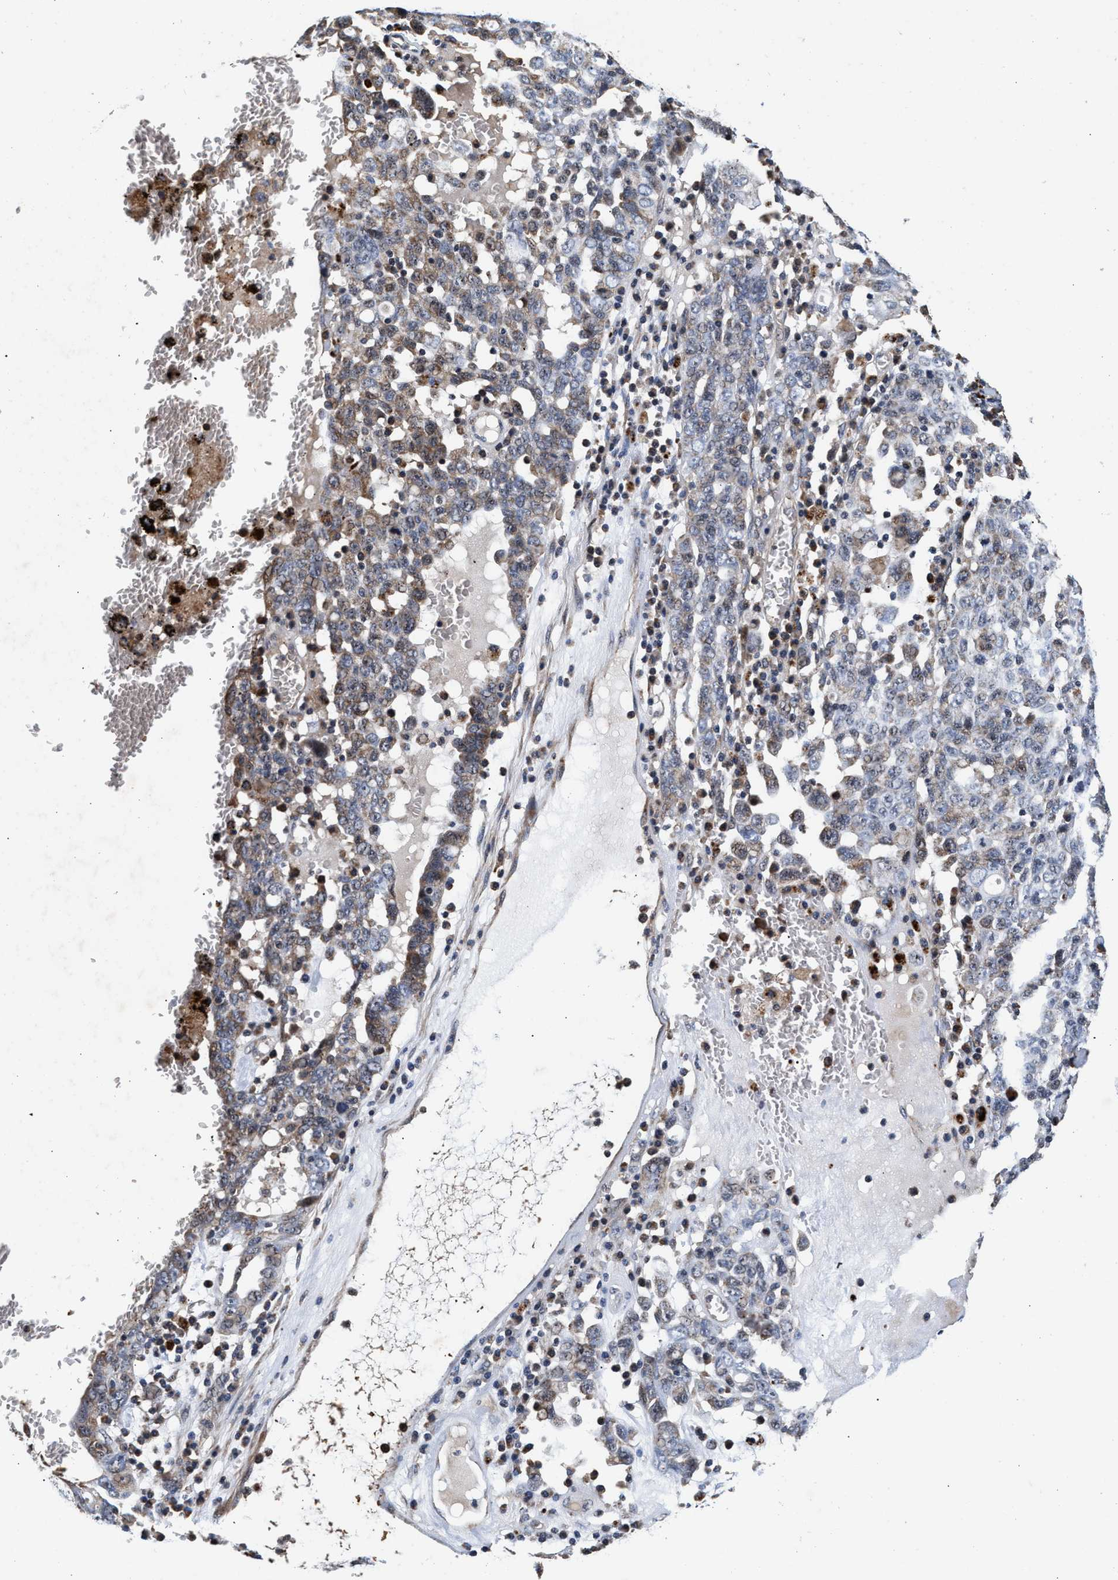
{"staining": {"intensity": "weak", "quantity": "25%-75%", "location": "cytoplasmic/membranous"}, "tissue": "ovarian cancer", "cell_type": "Tumor cells", "image_type": "cancer", "snomed": [{"axis": "morphology", "description": "Carcinoma, endometroid"}, {"axis": "topography", "description": "Ovary"}], "caption": "Weak cytoplasmic/membranous staining for a protein is identified in about 25%-75% of tumor cells of ovarian cancer using immunohistochemistry.", "gene": "SGK1", "patient": {"sex": "female", "age": 62}}